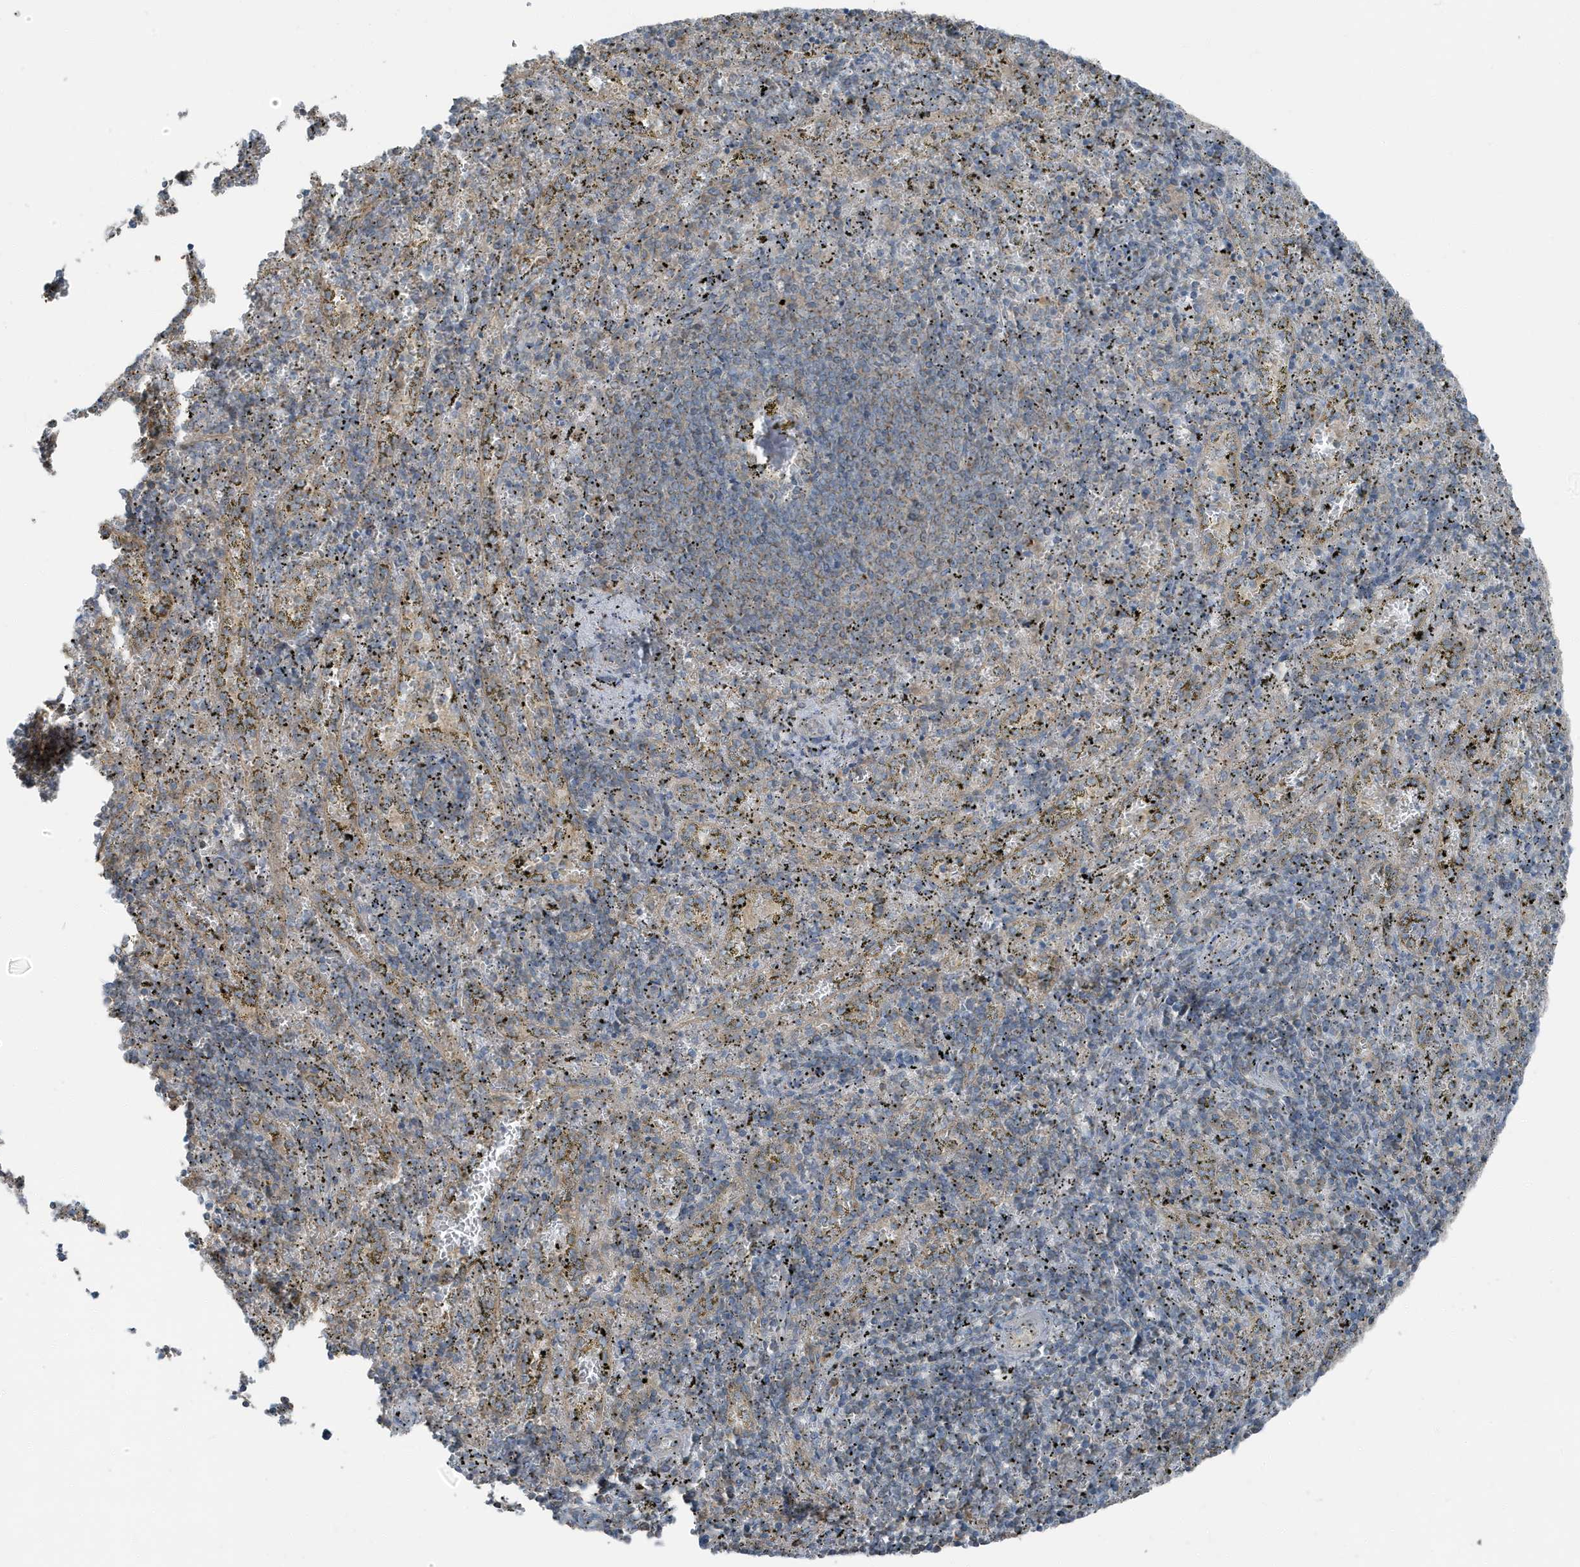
{"staining": {"intensity": "moderate", "quantity": "<25%", "location": "cytoplasmic/membranous"}, "tissue": "spleen", "cell_type": "Cells in red pulp", "image_type": "normal", "snomed": [{"axis": "morphology", "description": "Normal tissue, NOS"}, {"axis": "topography", "description": "Spleen"}], "caption": "High-power microscopy captured an immunohistochemistry histopathology image of benign spleen, revealing moderate cytoplasmic/membranous positivity in approximately <25% of cells in red pulp.", "gene": "AZI2", "patient": {"sex": "male", "age": 11}}